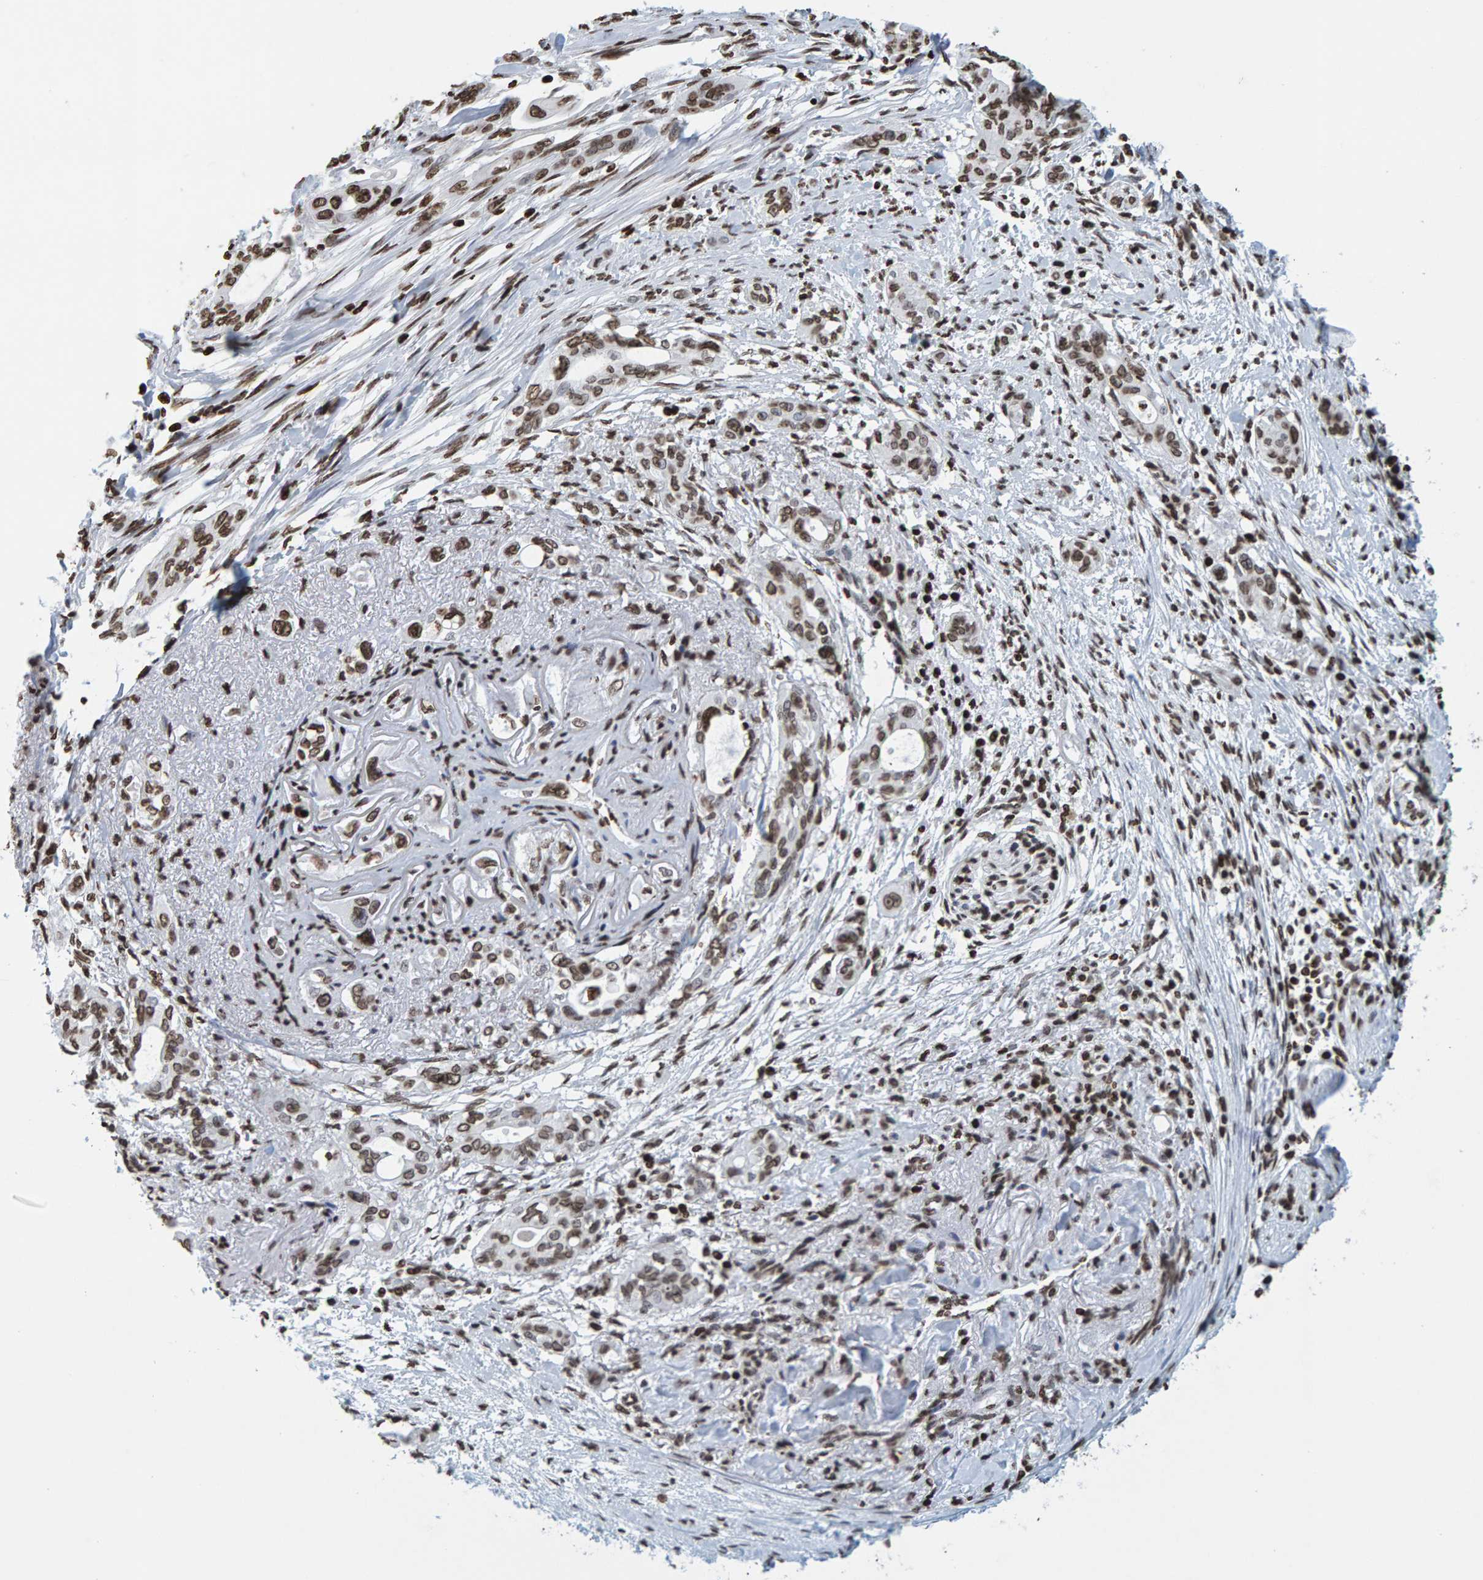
{"staining": {"intensity": "moderate", "quantity": ">75%", "location": "nuclear"}, "tissue": "pancreatic cancer", "cell_type": "Tumor cells", "image_type": "cancer", "snomed": [{"axis": "morphology", "description": "Adenocarcinoma, NOS"}, {"axis": "topography", "description": "Pancreas"}], "caption": "This is an image of IHC staining of adenocarcinoma (pancreatic), which shows moderate staining in the nuclear of tumor cells.", "gene": "BRF2", "patient": {"sex": "female", "age": 60}}